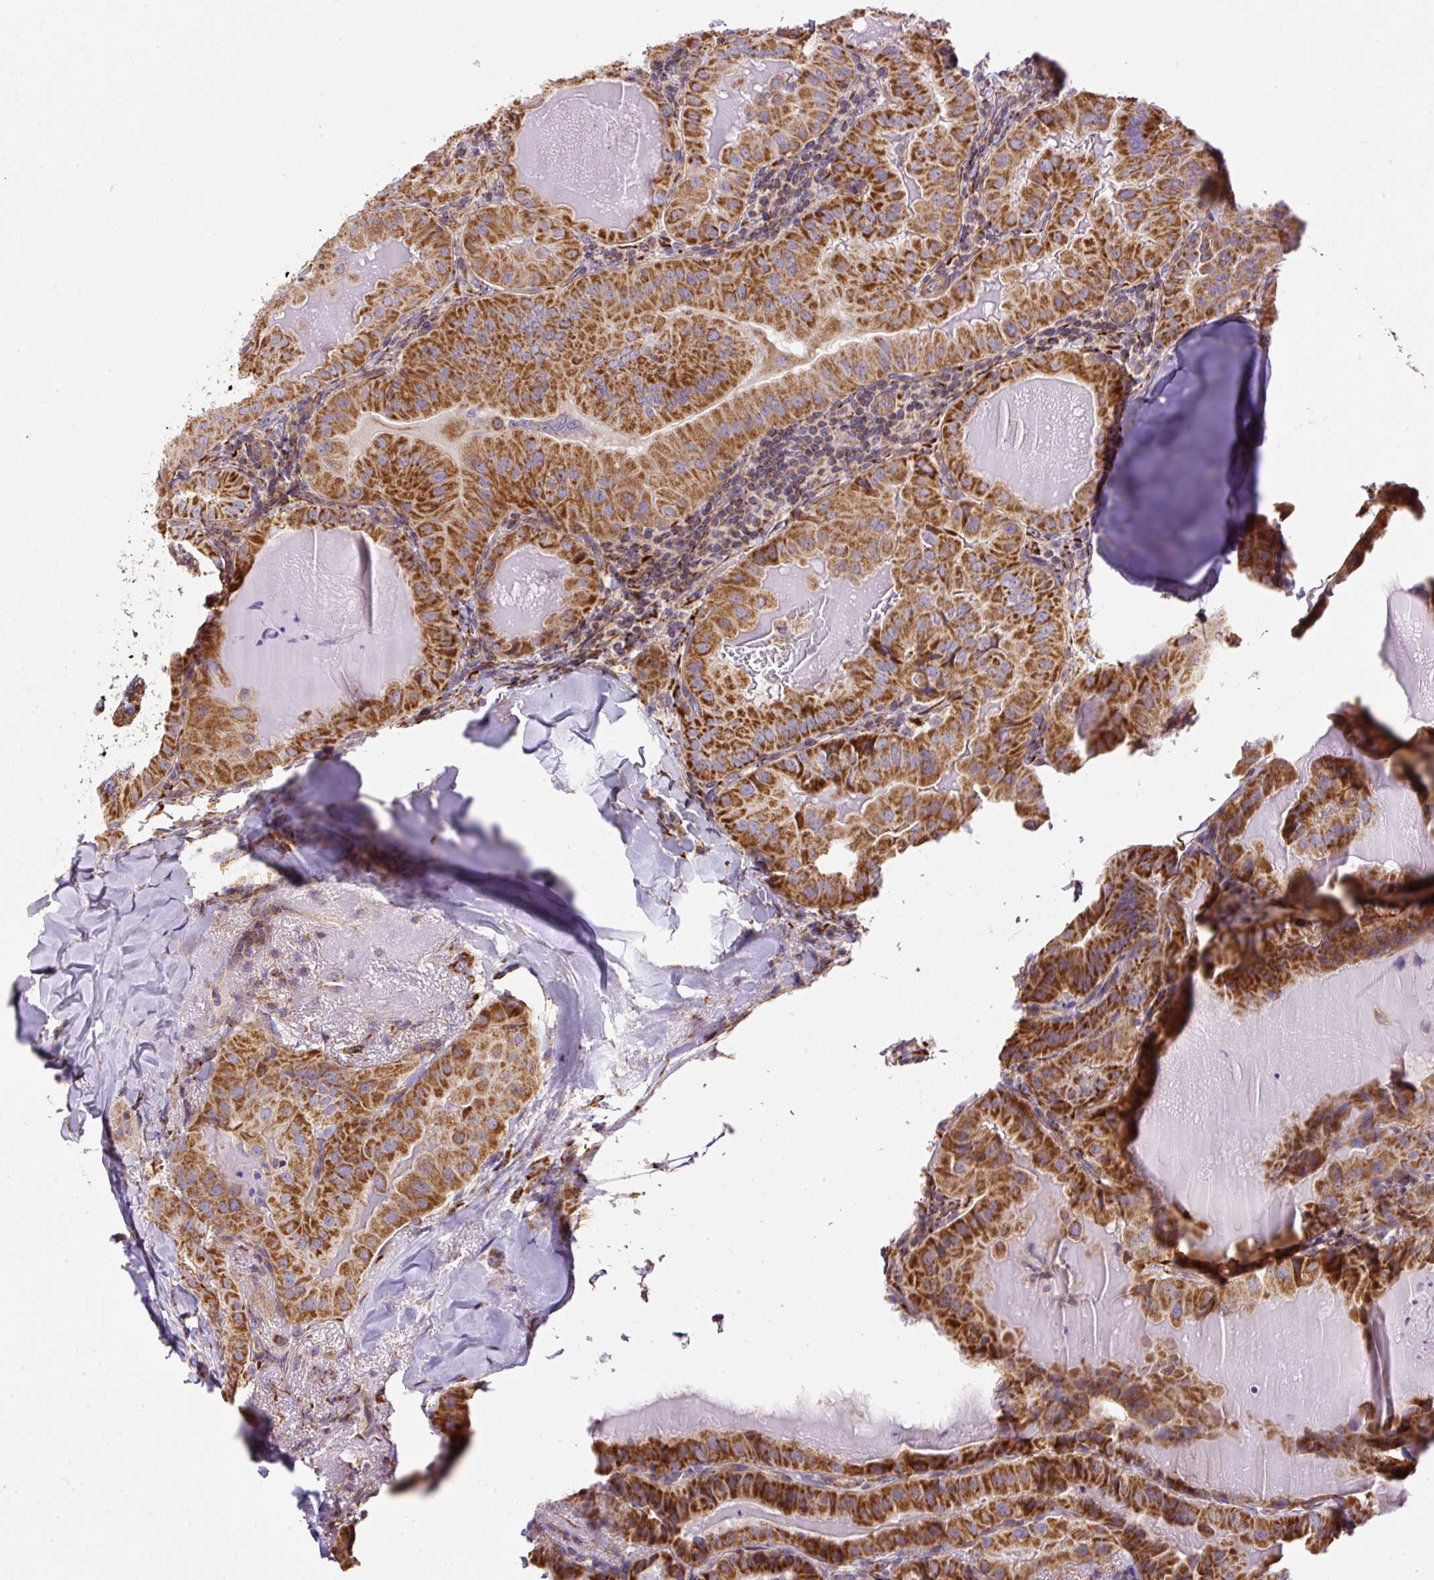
{"staining": {"intensity": "strong", "quantity": ">75%", "location": "cytoplasmic/membranous"}, "tissue": "thyroid cancer", "cell_type": "Tumor cells", "image_type": "cancer", "snomed": [{"axis": "morphology", "description": "Papillary adenocarcinoma, NOS"}, {"axis": "topography", "description": "Thyroid gland"}], "caption": "Protein analysis of papillary adenocarcinoma (thyroid) tissue reveals strong cytoplasmic/membranous positivity in approximately >75% of tumor cells.", "gene": "NDUFAF2", "patient": {"sex": "female", "age": 68}}